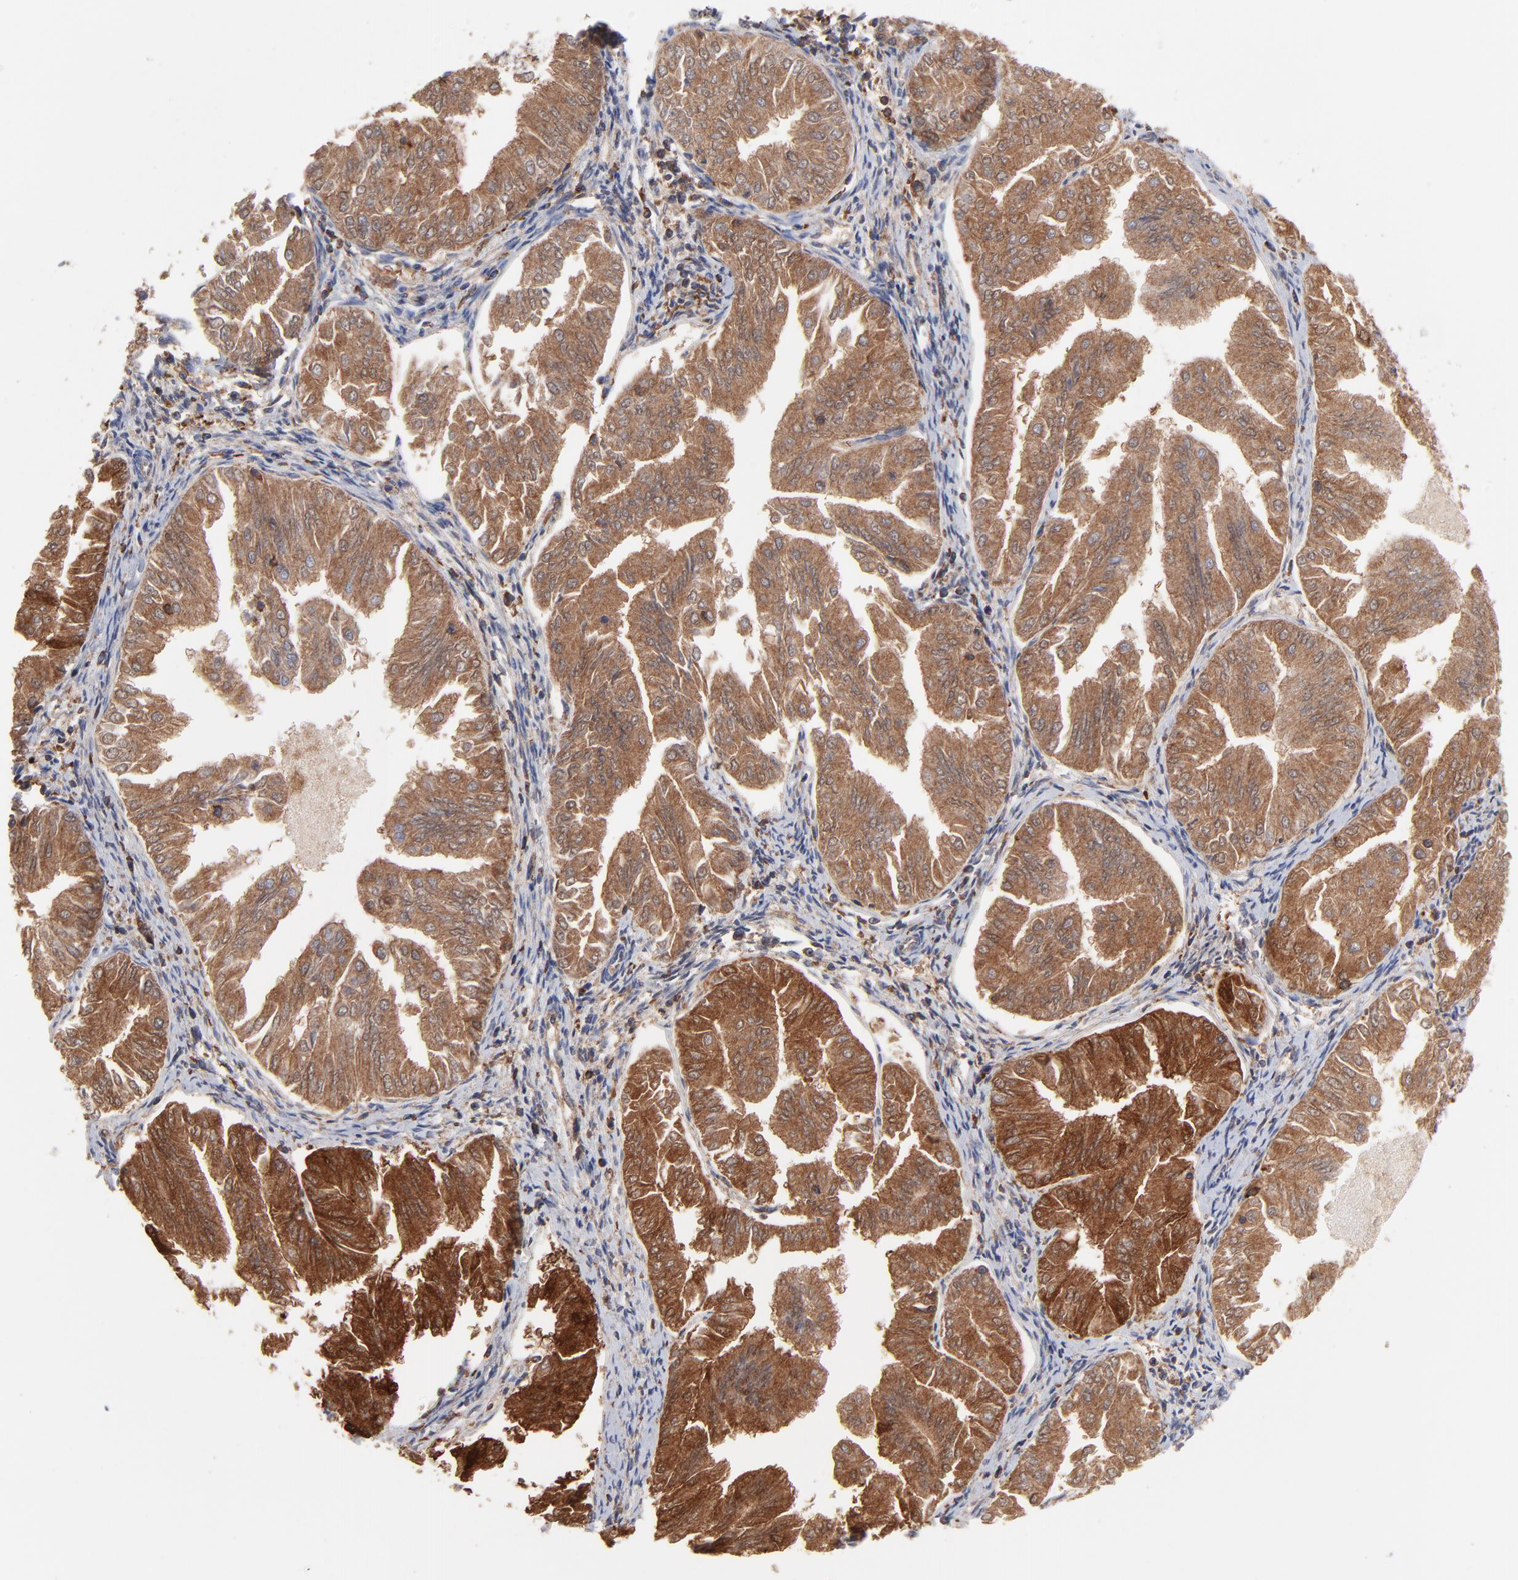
{"staining": {"intensity": "strong", "quantity": ">75%", "location": "cytoplasmic/membranous"}, "tissue": "endometrial cancer", "cell_type": "Tumor cells", "image_type": "cancer", "snomed": [{"axis": "morphology", "description": "Adenocarcinoma, NOS"}, {"axis": "topography", "description": "Endometrium"}], "caption": "Immunohistochemistry (DAB) staining of endometrial cancer shows strong cytoplasmic/membranous protein positivity in about >75% of tumor cells. Using DAB (brown) and hematoxylin (blue) stains, captured at high magnification using brightfield microscopy.", "gene": "ASL", "patient": {"sex": "female", "age": 53}}